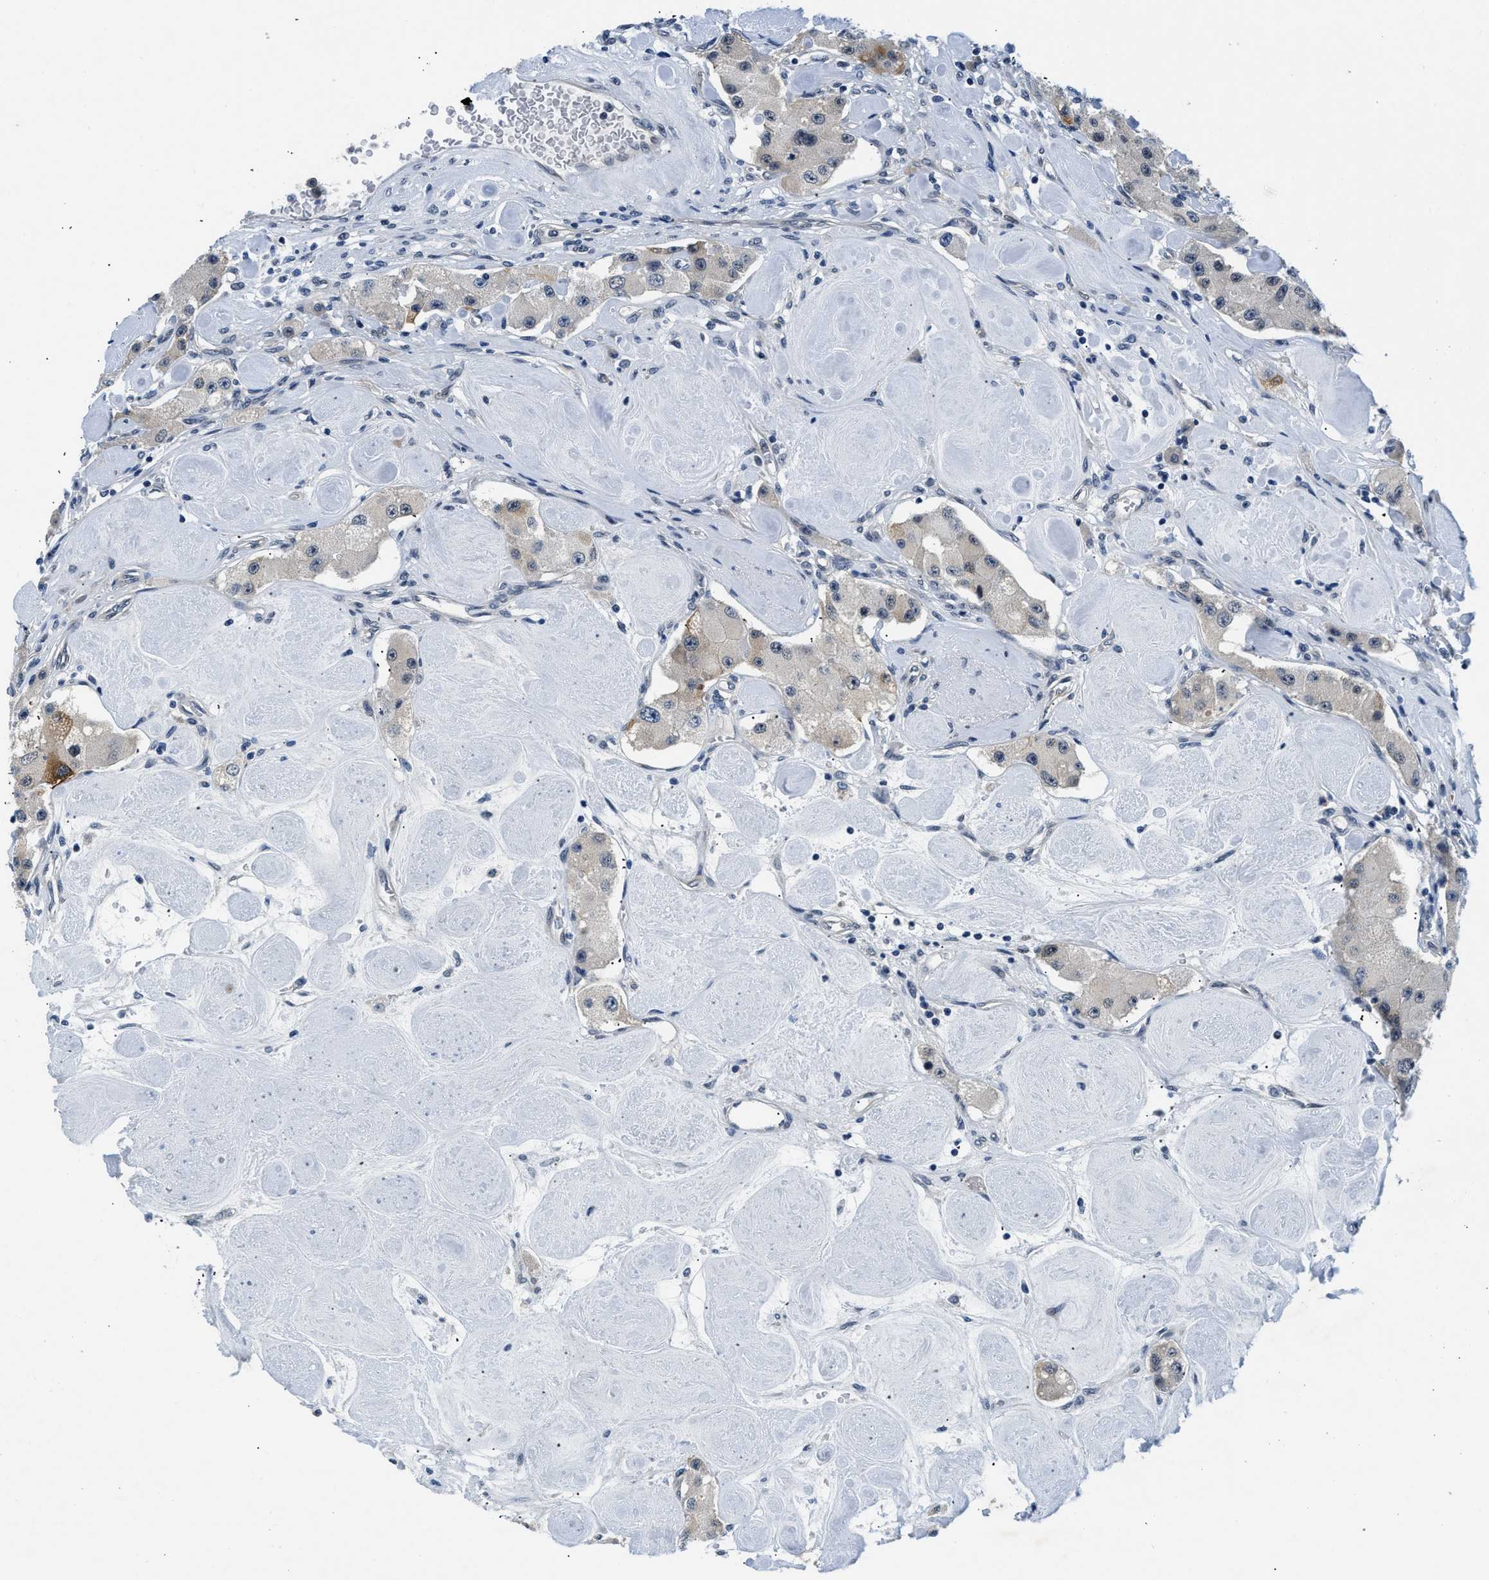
{"staining": {"intensity": "negative", "quantity": "none", "location": "none"}, "tissue": "carcinoid", "cell_type": "Tumor cells", "image_type": "cancer", "snomed": [{"axis": "morphology", "description": "Carcinoid, malignant, NOS"}, {"axis": "topography", "description": "Pancreas"}], "caption": "A high-resolution micrograph shows IHC staining of carcinoid, which shows no significant positivity in tumor cells.", "gene": "SMAD4", "patient": {"sex": "male", "age": 41}}